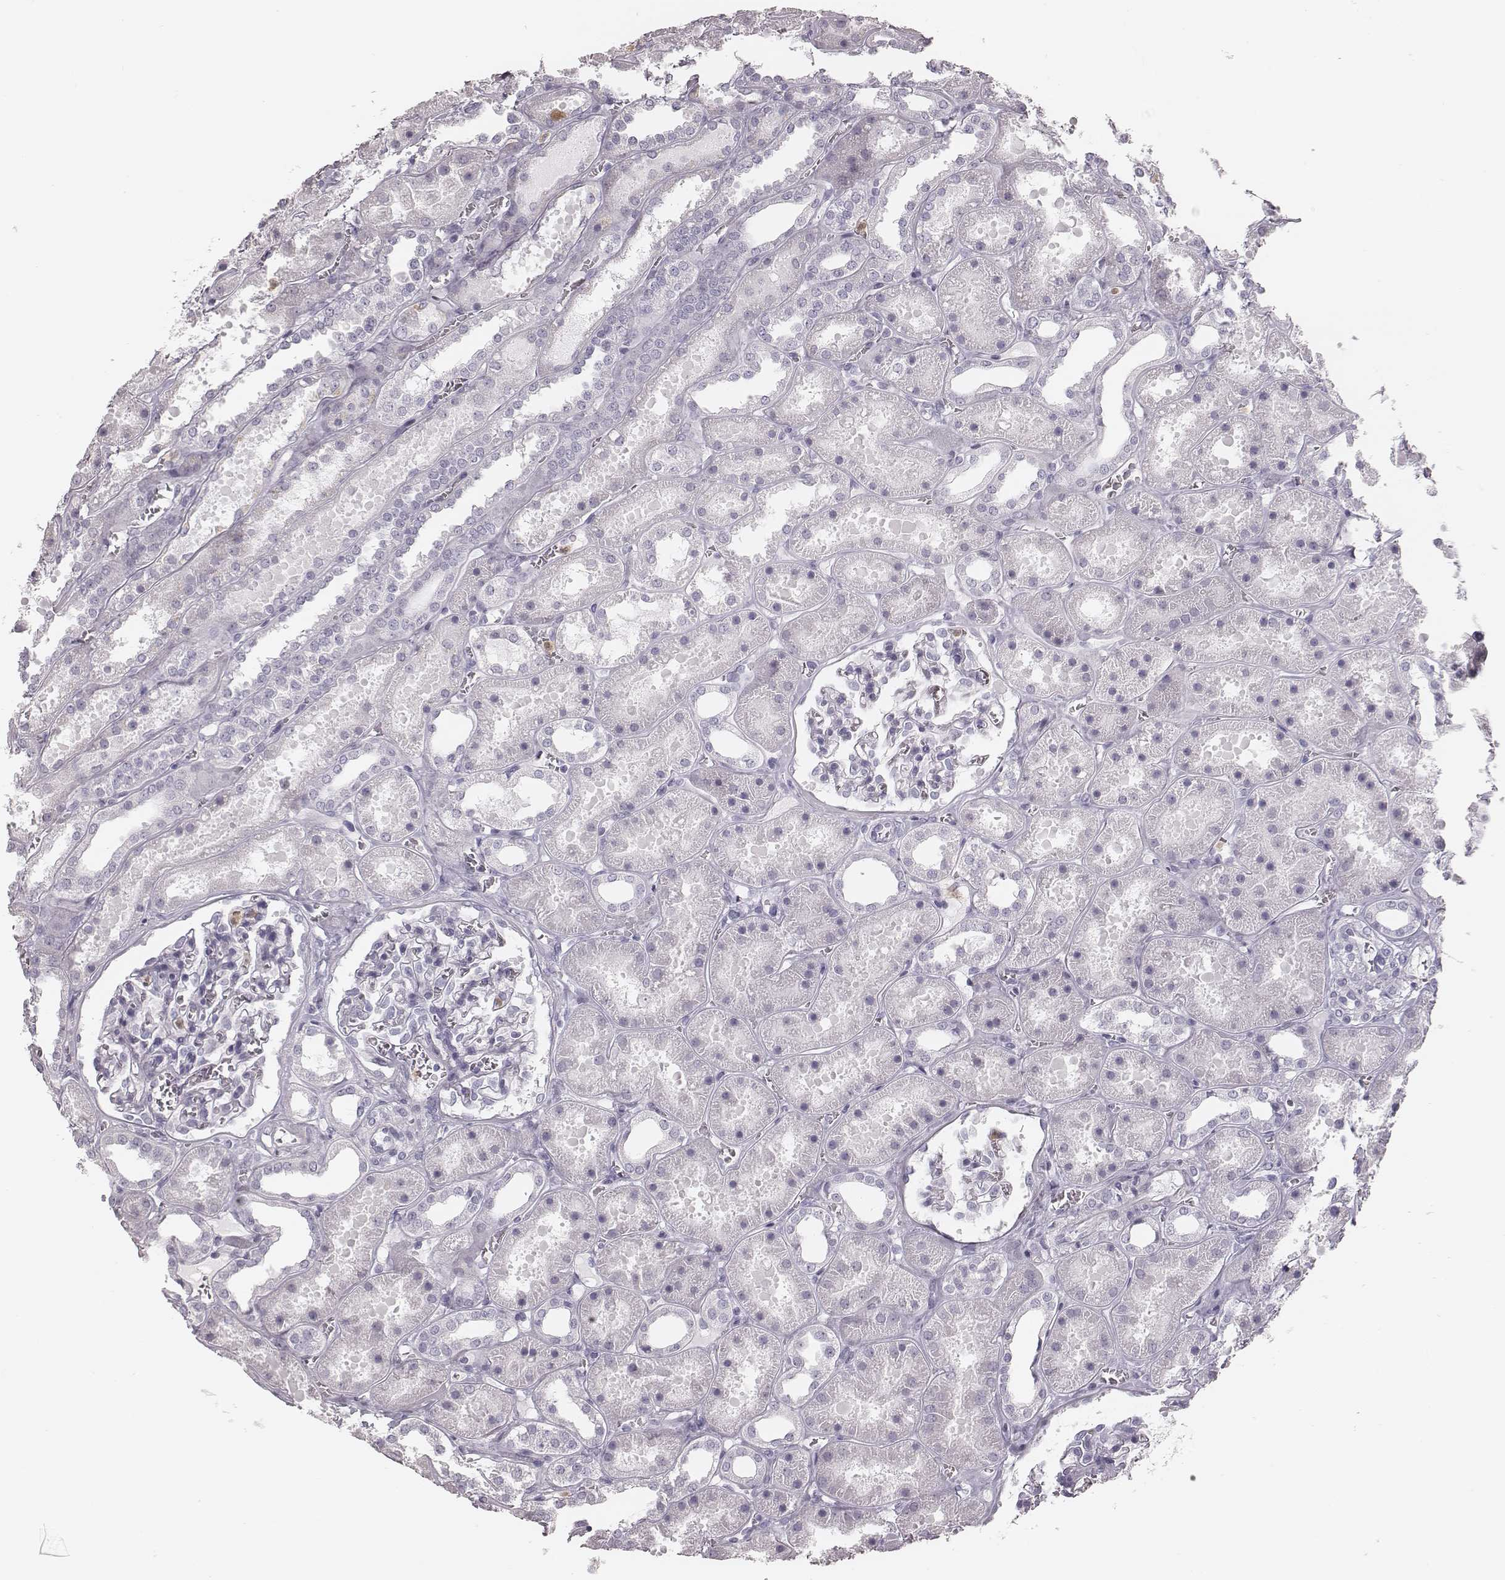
{"staining": {"intensity": "negative", "quantity": "none", "location": "none"}, "tissue": "kidney", "cell_type": "Cells in glomeruli", "image_type": "normal", "snomed": [{"axis": "morphology", "description": "Normal tissue, NOS"}, {"axis": "topography", "description": "Kidney"}], "caption": "This is a micrograph of immunohistochemistry staining of unremarkable kidney, which shows no staining in cells in glomeruli.", "gene": "ELANE", "patient": {"sex": "female", "age": 41}}